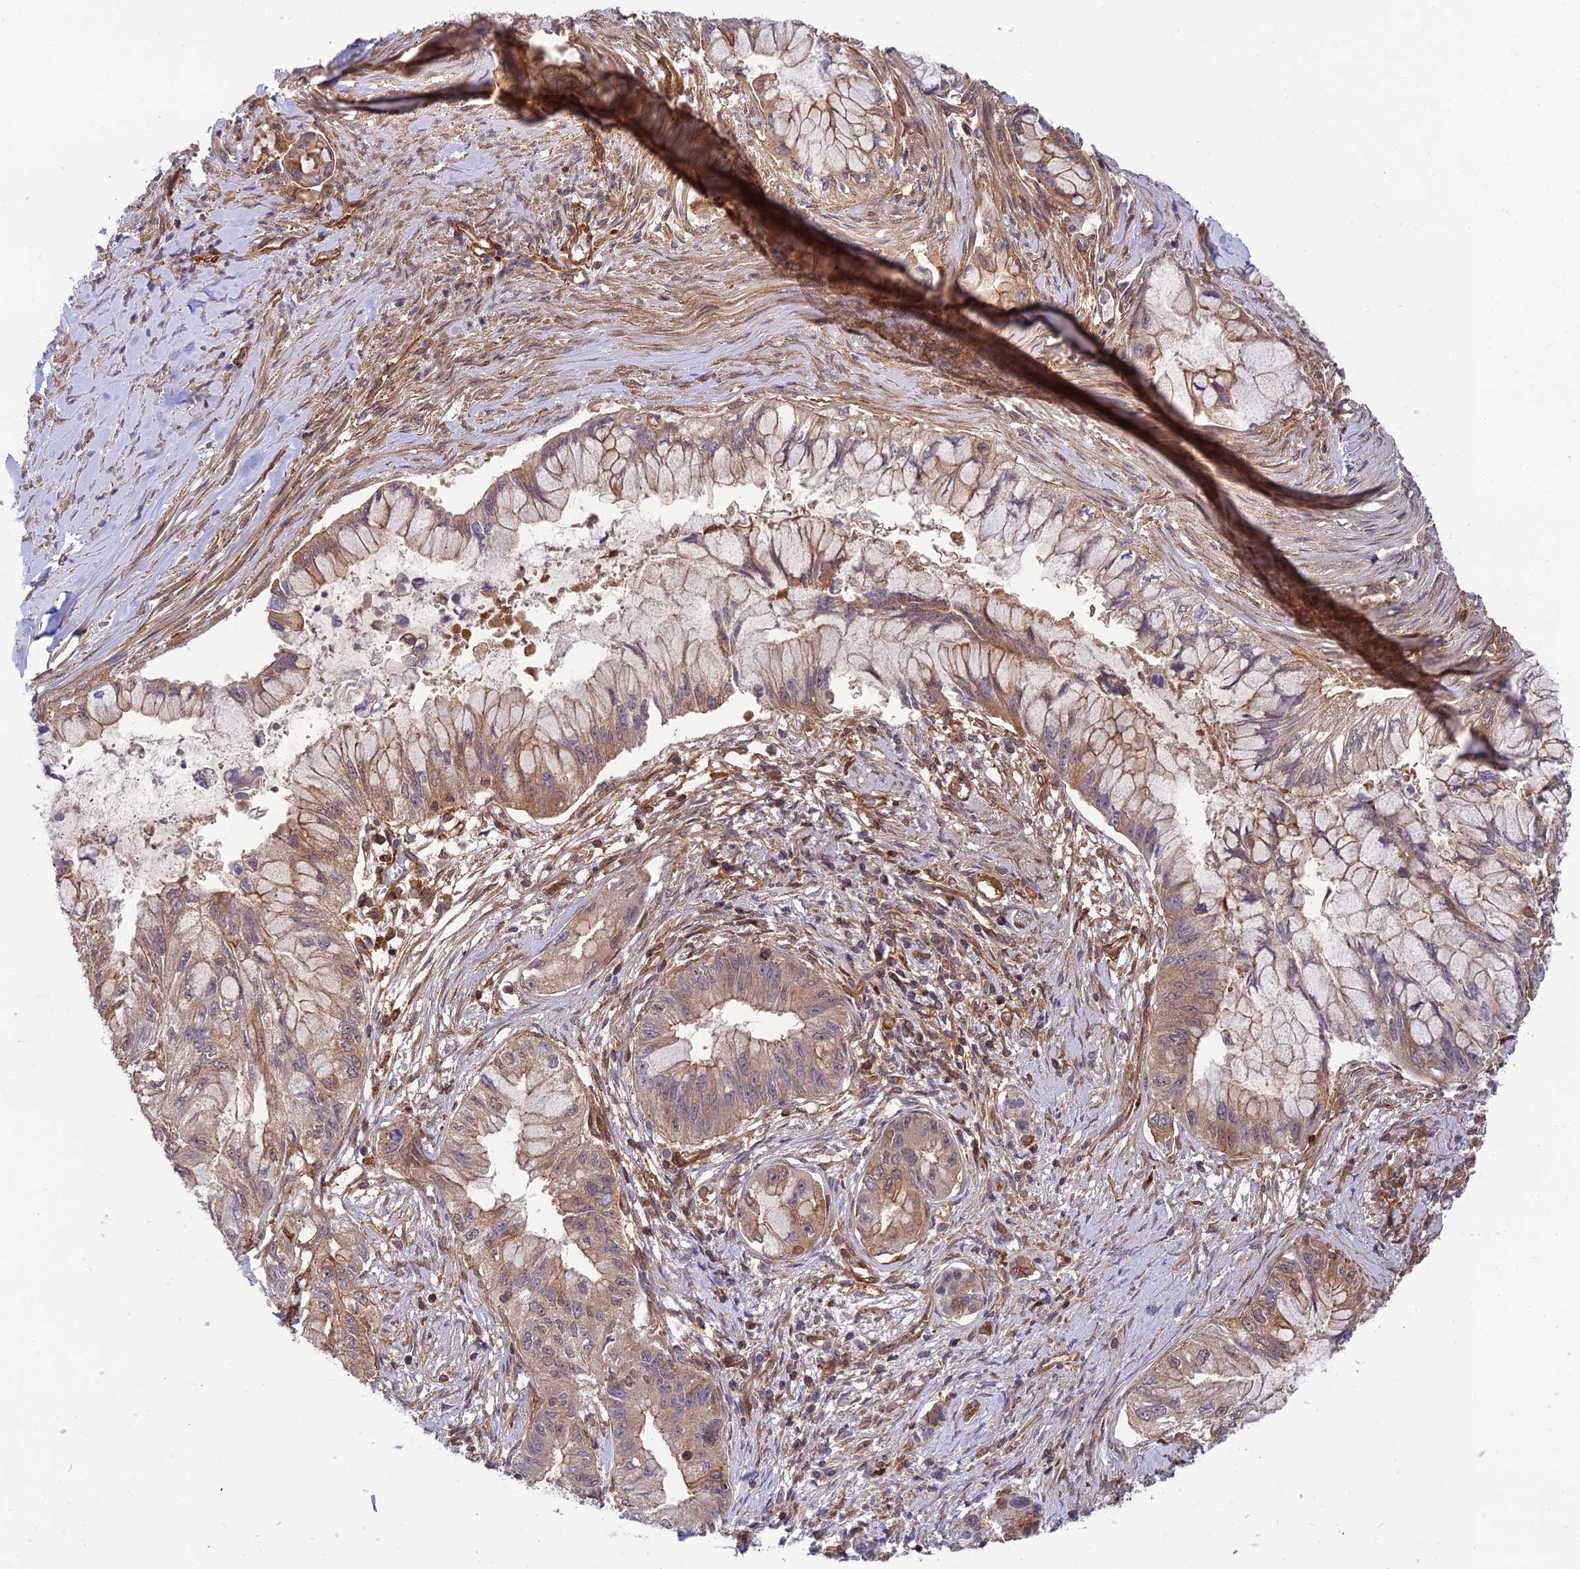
{"staining": {"intensity": "moderate", "quantity": ">75%", "location": "cytoplasmic/membranous"}, "tissue": "pancreatic cancer", "cell_type": "Tumor cells", "image_type": "cancer", "snomed": [{"axis": "morphology", "description": "Adenocarcinoma, NOS"}, {"axis": "topography", "description": "Pancreas"}], "caption": "Immunohistochemistry (DAB) staining of pancreatic cancer (adenocarcinoma) shows moderate cytoplasmic/membranous protein positivity in about >75% of tumor cells. The staining was performed using DAB, with brown indicating positive protein expression. Nuclei are stained blue with hematoxylin.", "gene": "EVI5L", "patient": {"sex": "male", "age": 48}}